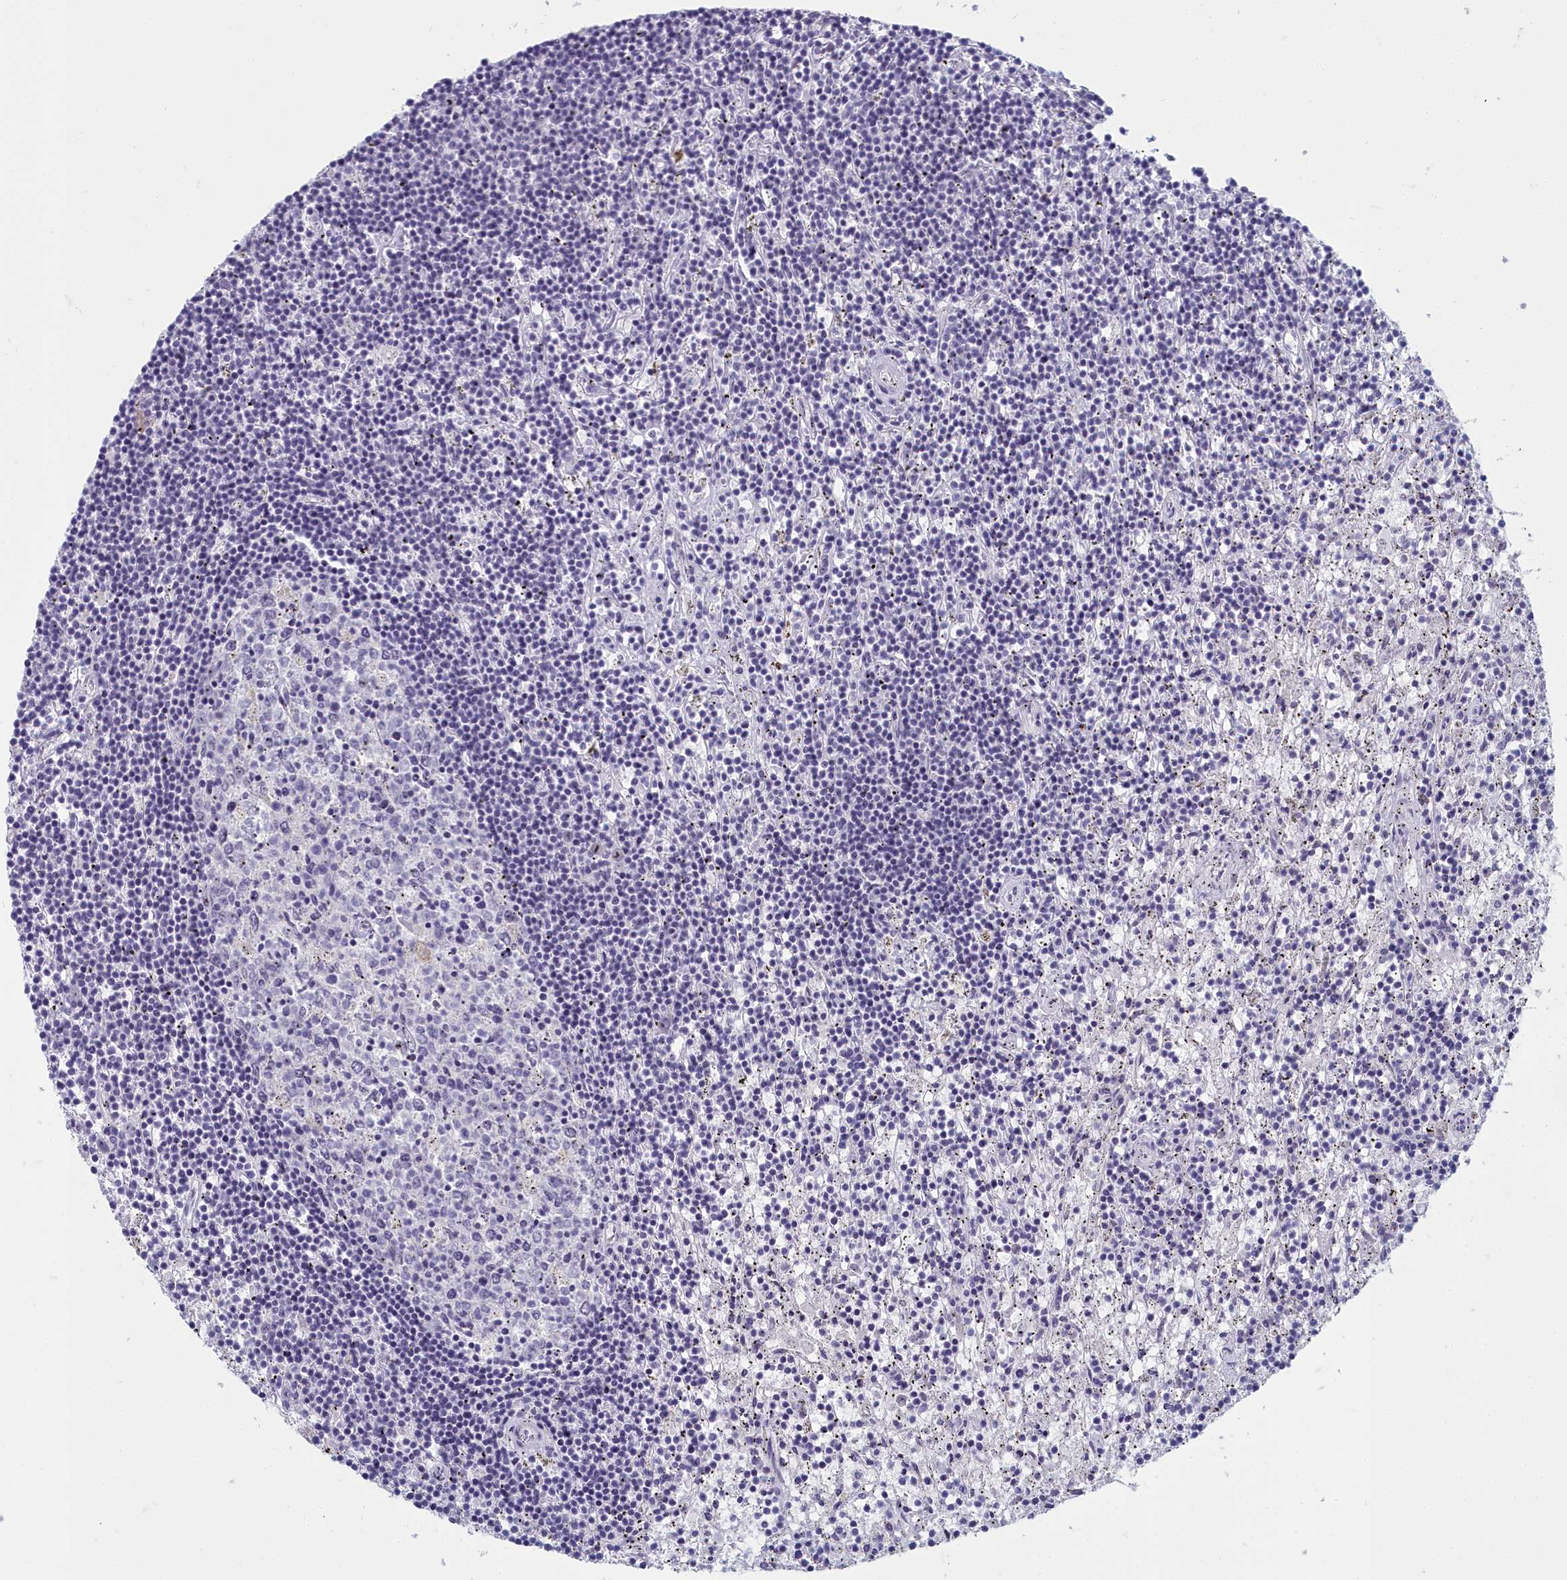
{"staining": {"intensity": "negative", "quantity": "none", "location": "none"}, "tissue": "lymphoma", "cell_type": "Tumor cells", "image_type": "cancer", "snomed": [{"axis": "morphology", "description": "Malignant lymphoma, non-Hodgkin's type, Low grade"}, {"axis": "topography", "description": "Spleen"}], "caption": "High power microscopy photomicrograph of an IHC image of low-grade malignant lymphoma, non-Hodgkin's type, revealing no significant staining in tumor cells.", "gene": "INSYN2A", "patient": {"sex": "male", "age": 76}}